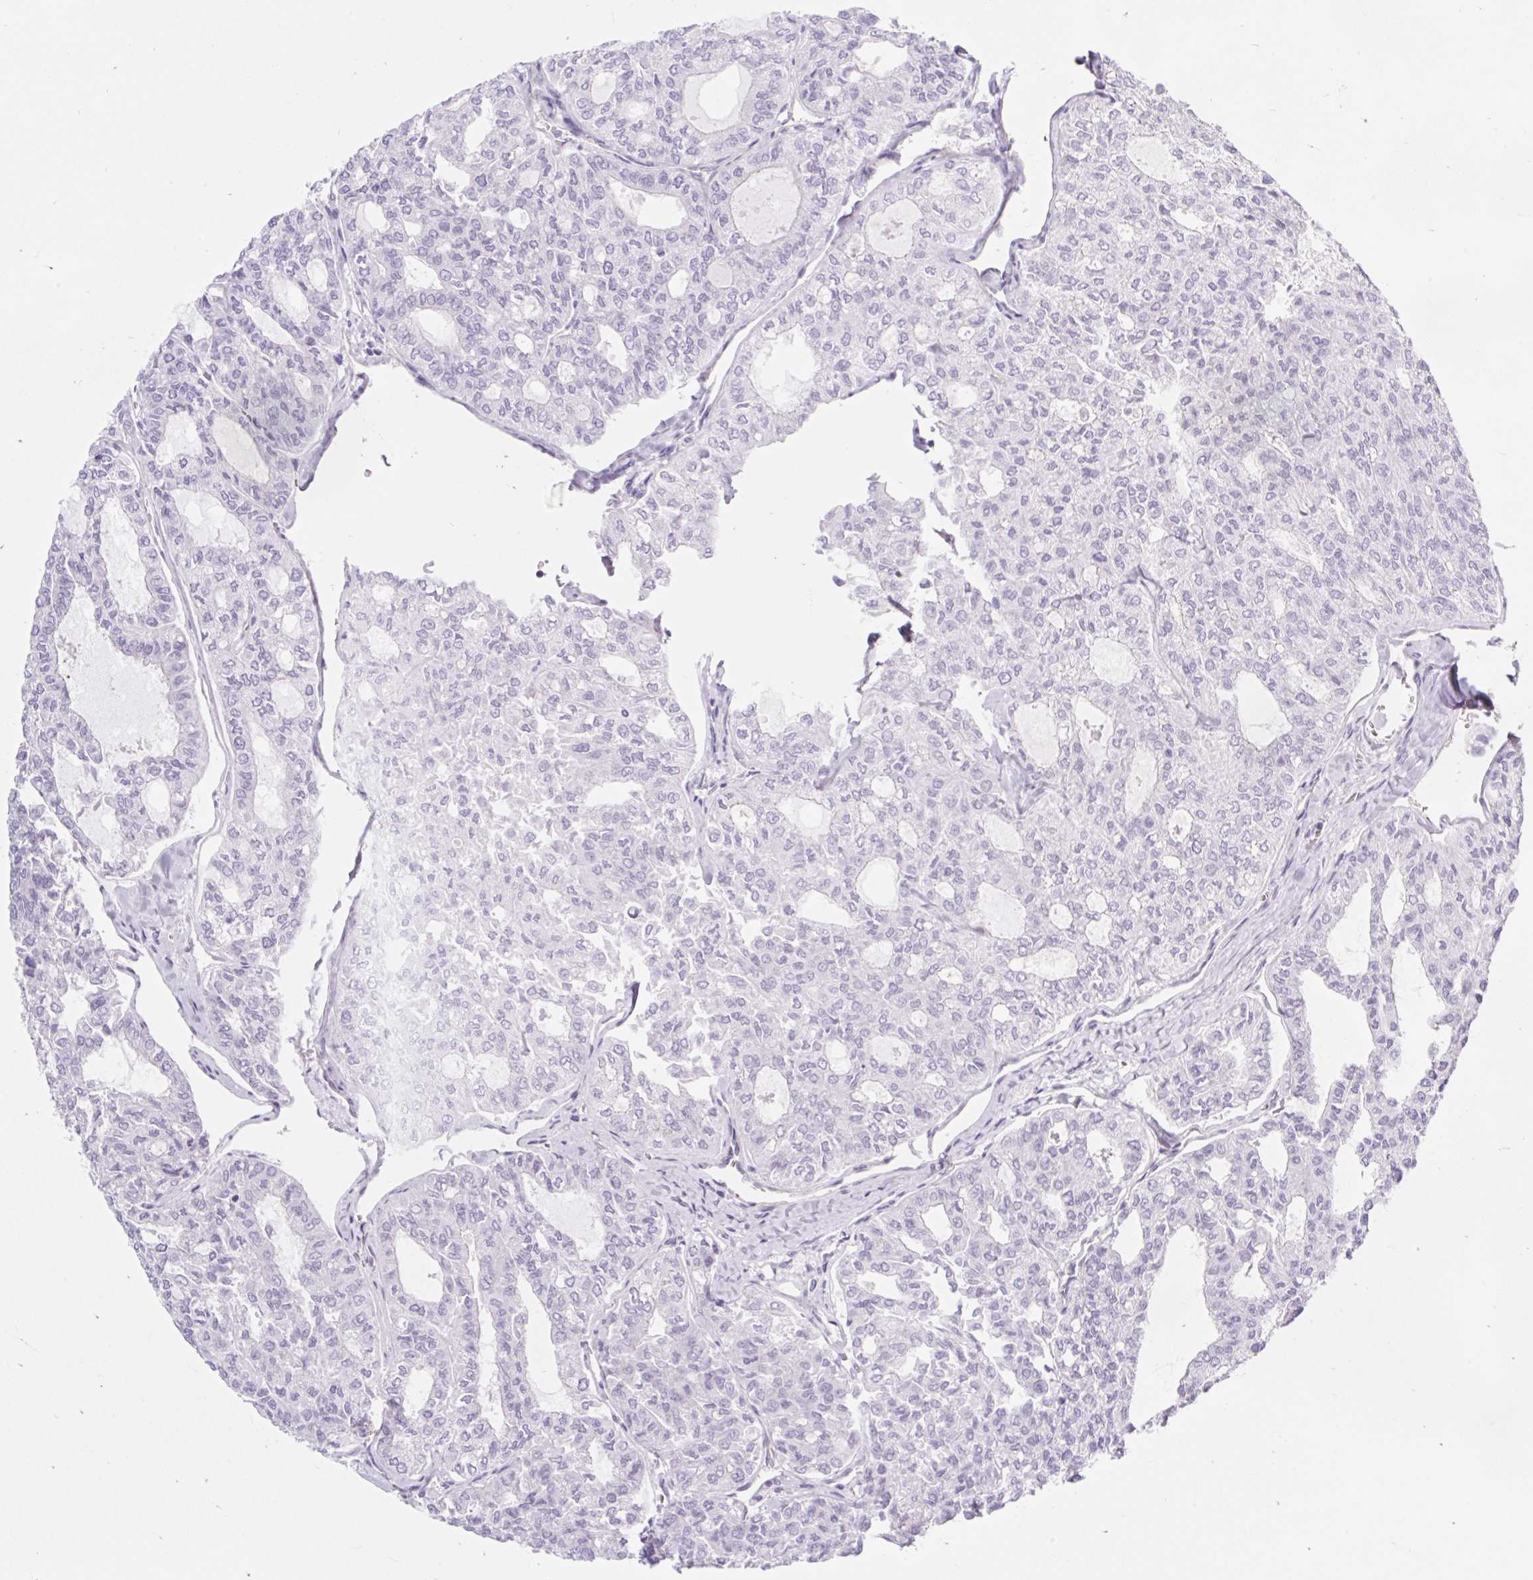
{"staining": {"intensity": "negative", "quantity": "none", "location": "none"}, "tissue": "thyroid cancer", "cell_type": "Tumor cells", "image_type": "cancer", "snomed": [{"axis": "morphology", "description": "Follicular adenoma carcinoma, NOS"}, {"axis": "topography", "description": "Thyroid gland"}], "caption": "The image demonstrates no significant expression in tumor cells of thyroid cancer.", "gene": "BCAS1", "patient": {"sex": "male", "age": 75}}